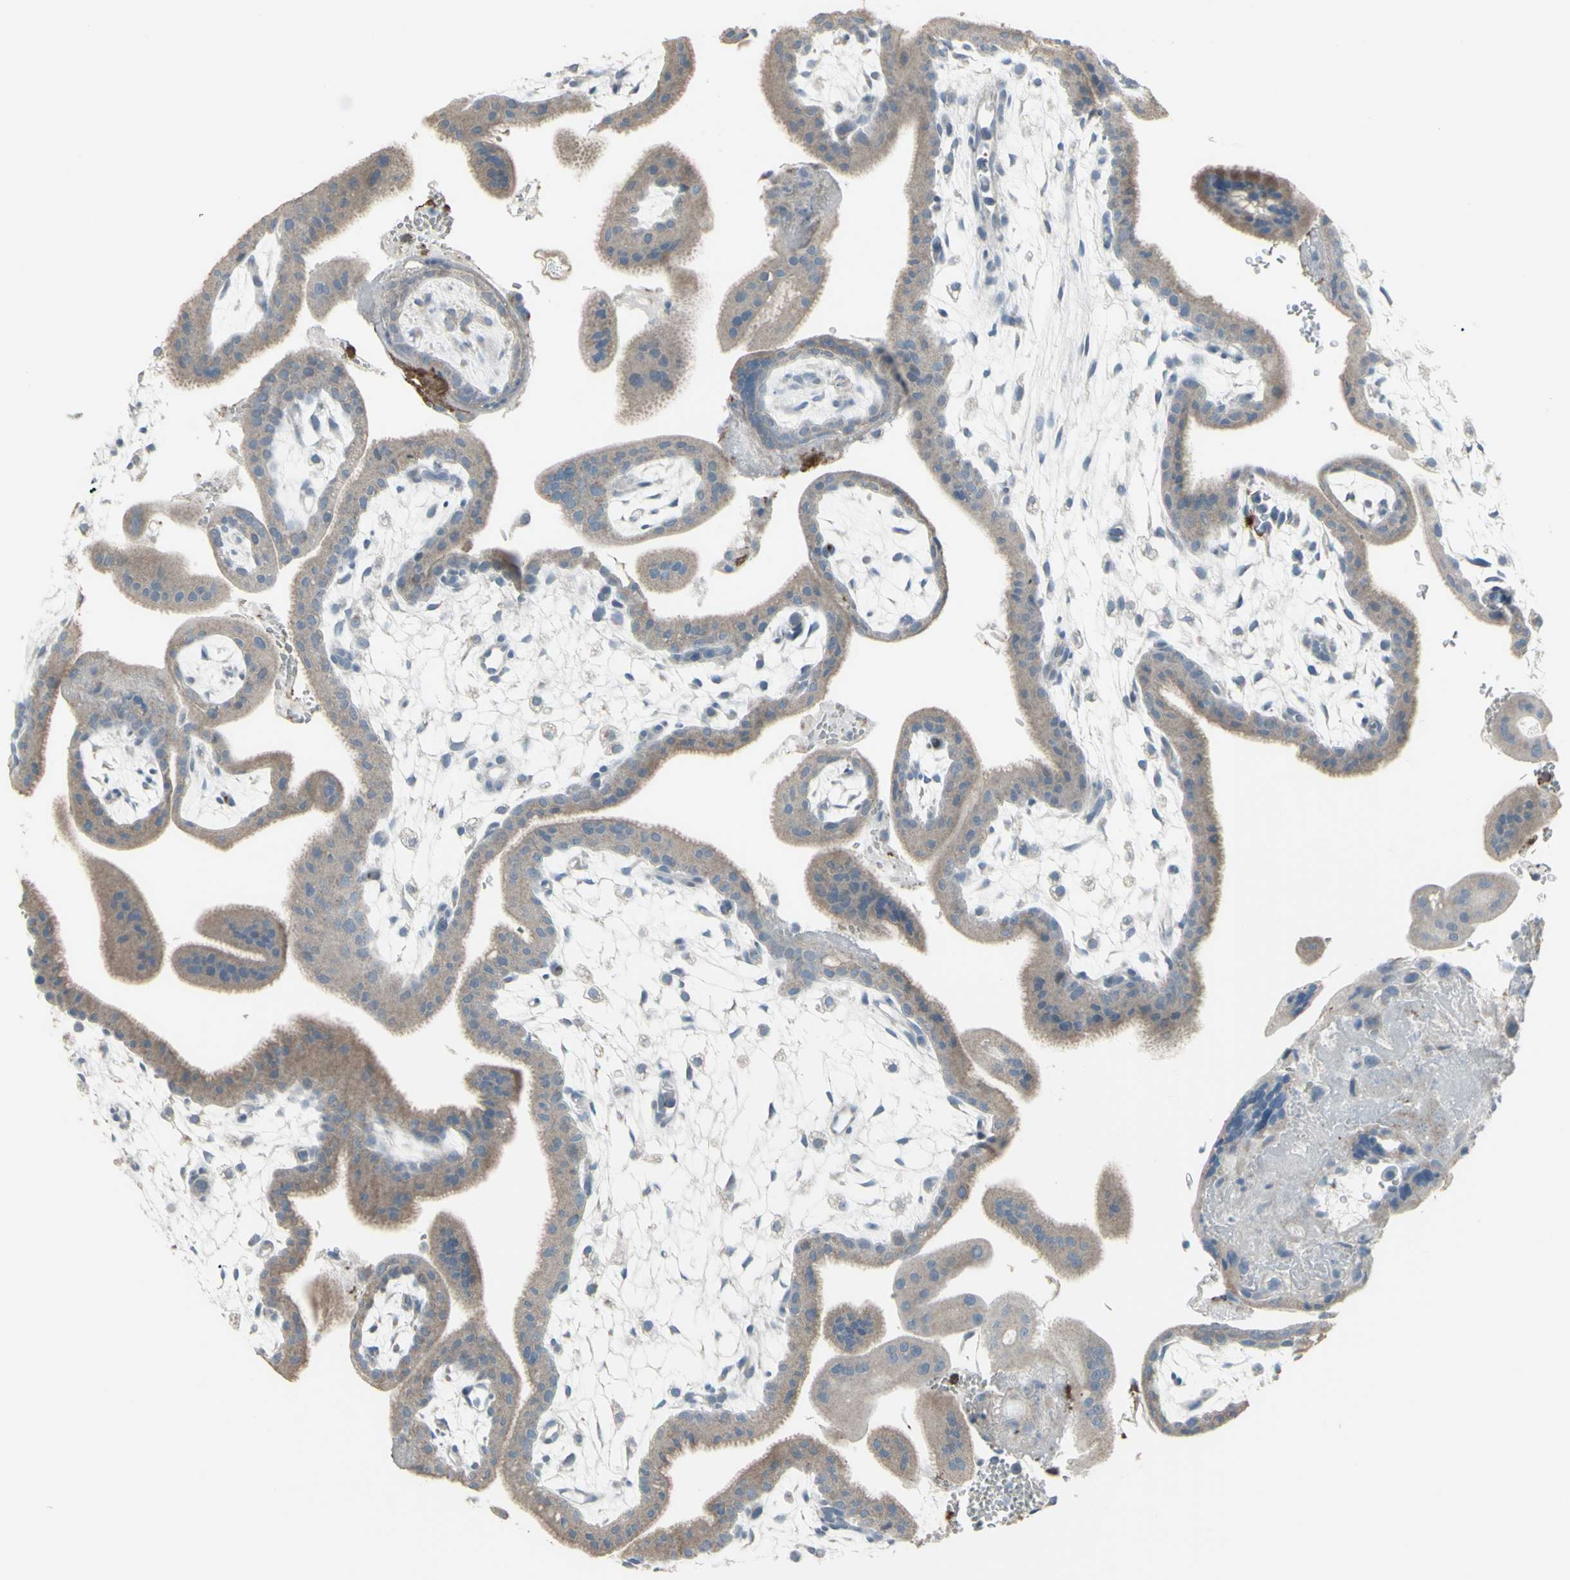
{"staining": {"intensity": "weak", "quantity": "<25%", "location": "cytoplasmic/membranous"}, "tissue": "placenta", "cell_type": "Decidual cells", "image_type": "normal", "snomed": [{"axis": "morphology", "description": "Normal tissue, NOS"}, {"axis": "topography", "description": "Placenta"}], "caption": "This is an immunohistochemistry (IHC) micrograph of unremarkable placenta. There is no positivity in decidual cells.", "gene": "CD79B", "patient": {"sex": "female", "age": 35}}